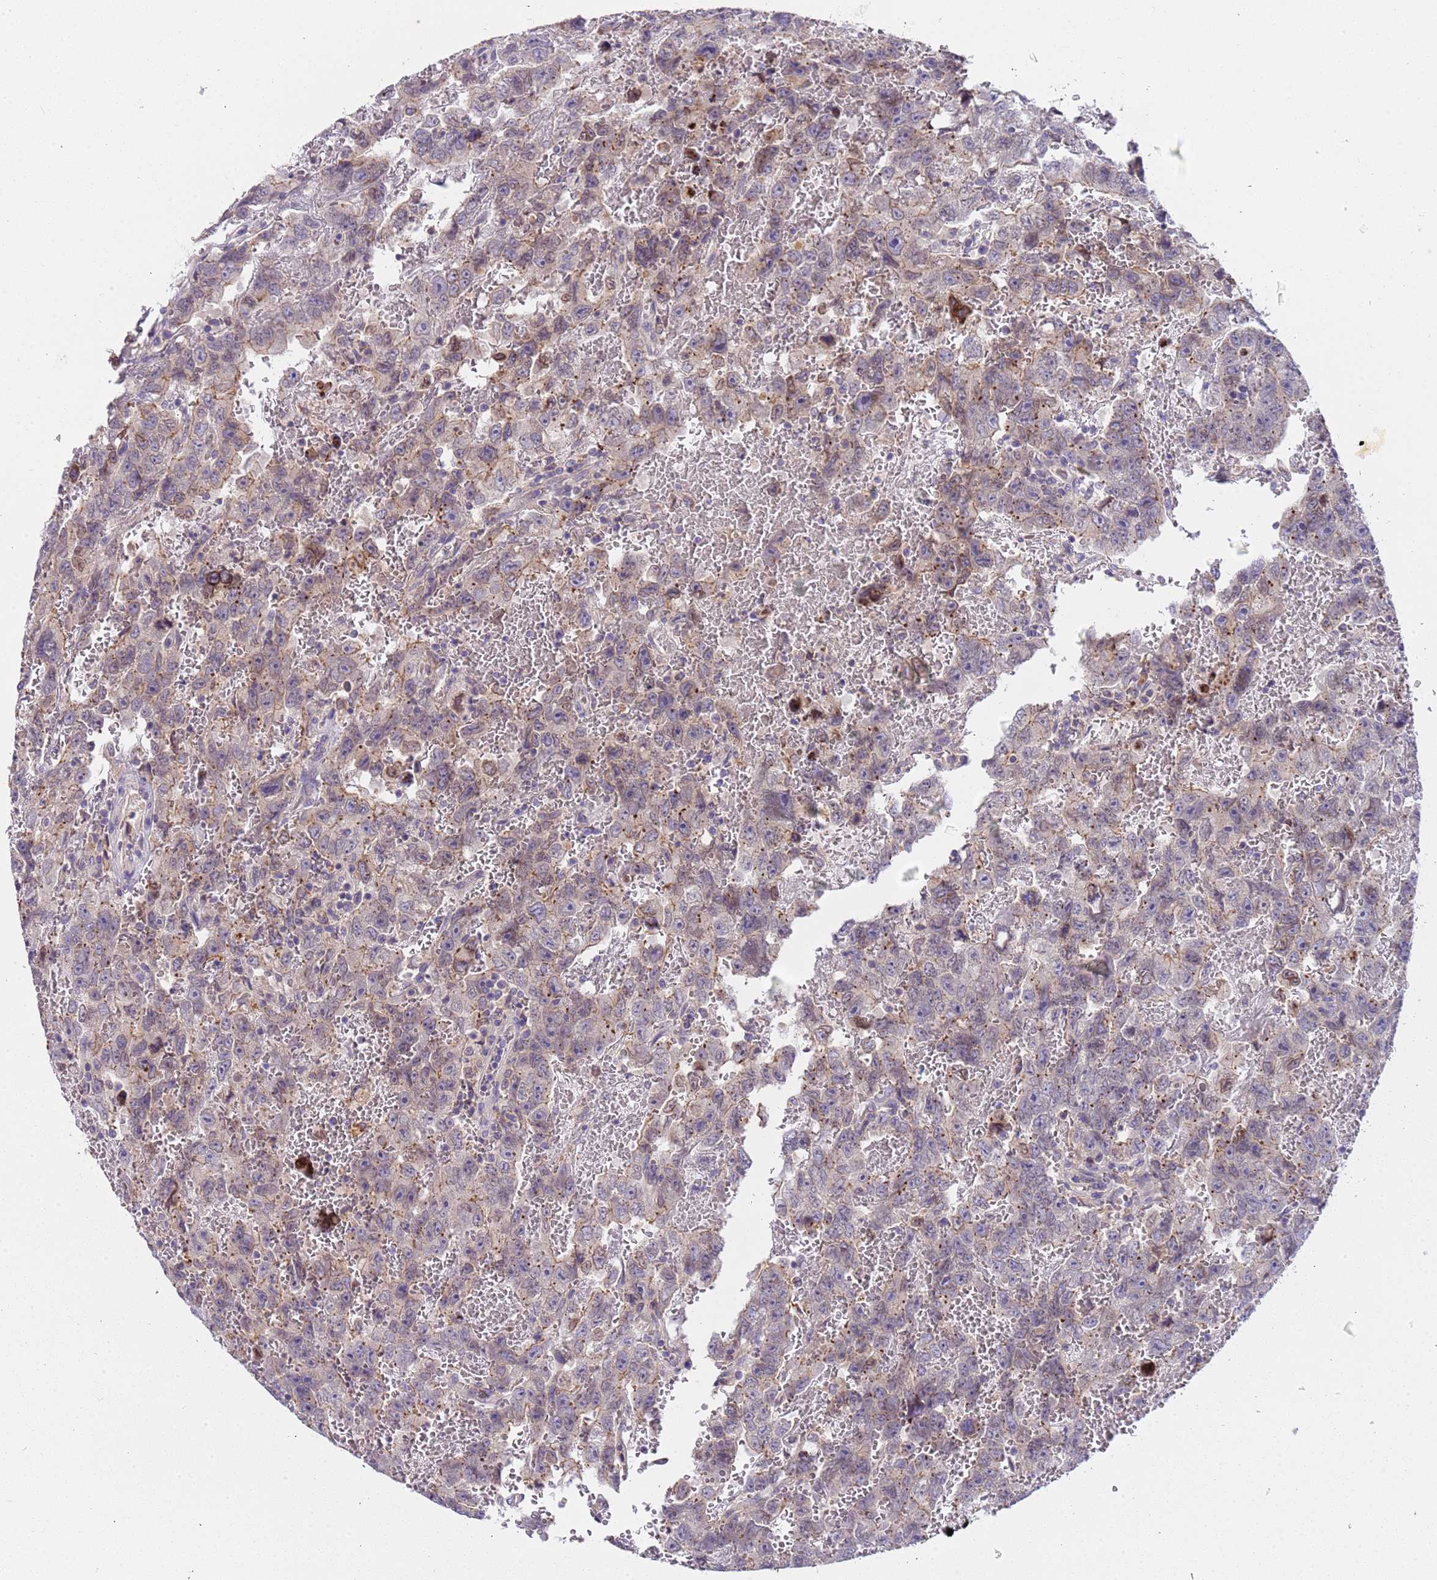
{"staining": {"intensity": "moderate", "quantity": "<25%", "location": "cytoplasmic/membranous"}, "tissue": "testis cancer", "cell_type": "Tumor cells", "image_type": "cancer", "snomed": [{"axis": "morphology", "description": "Carcinoma, Embryonal, NOS"}, {"axis": "topography", "description": "Testis"}], "caption": "Tumor cells reveal low levels of moderate cytoplasmic/membranous staining in about <25% of cells in testis cancer.", "gene": "PLCXD3", "patient": {"sex": "male", "age": 45}}